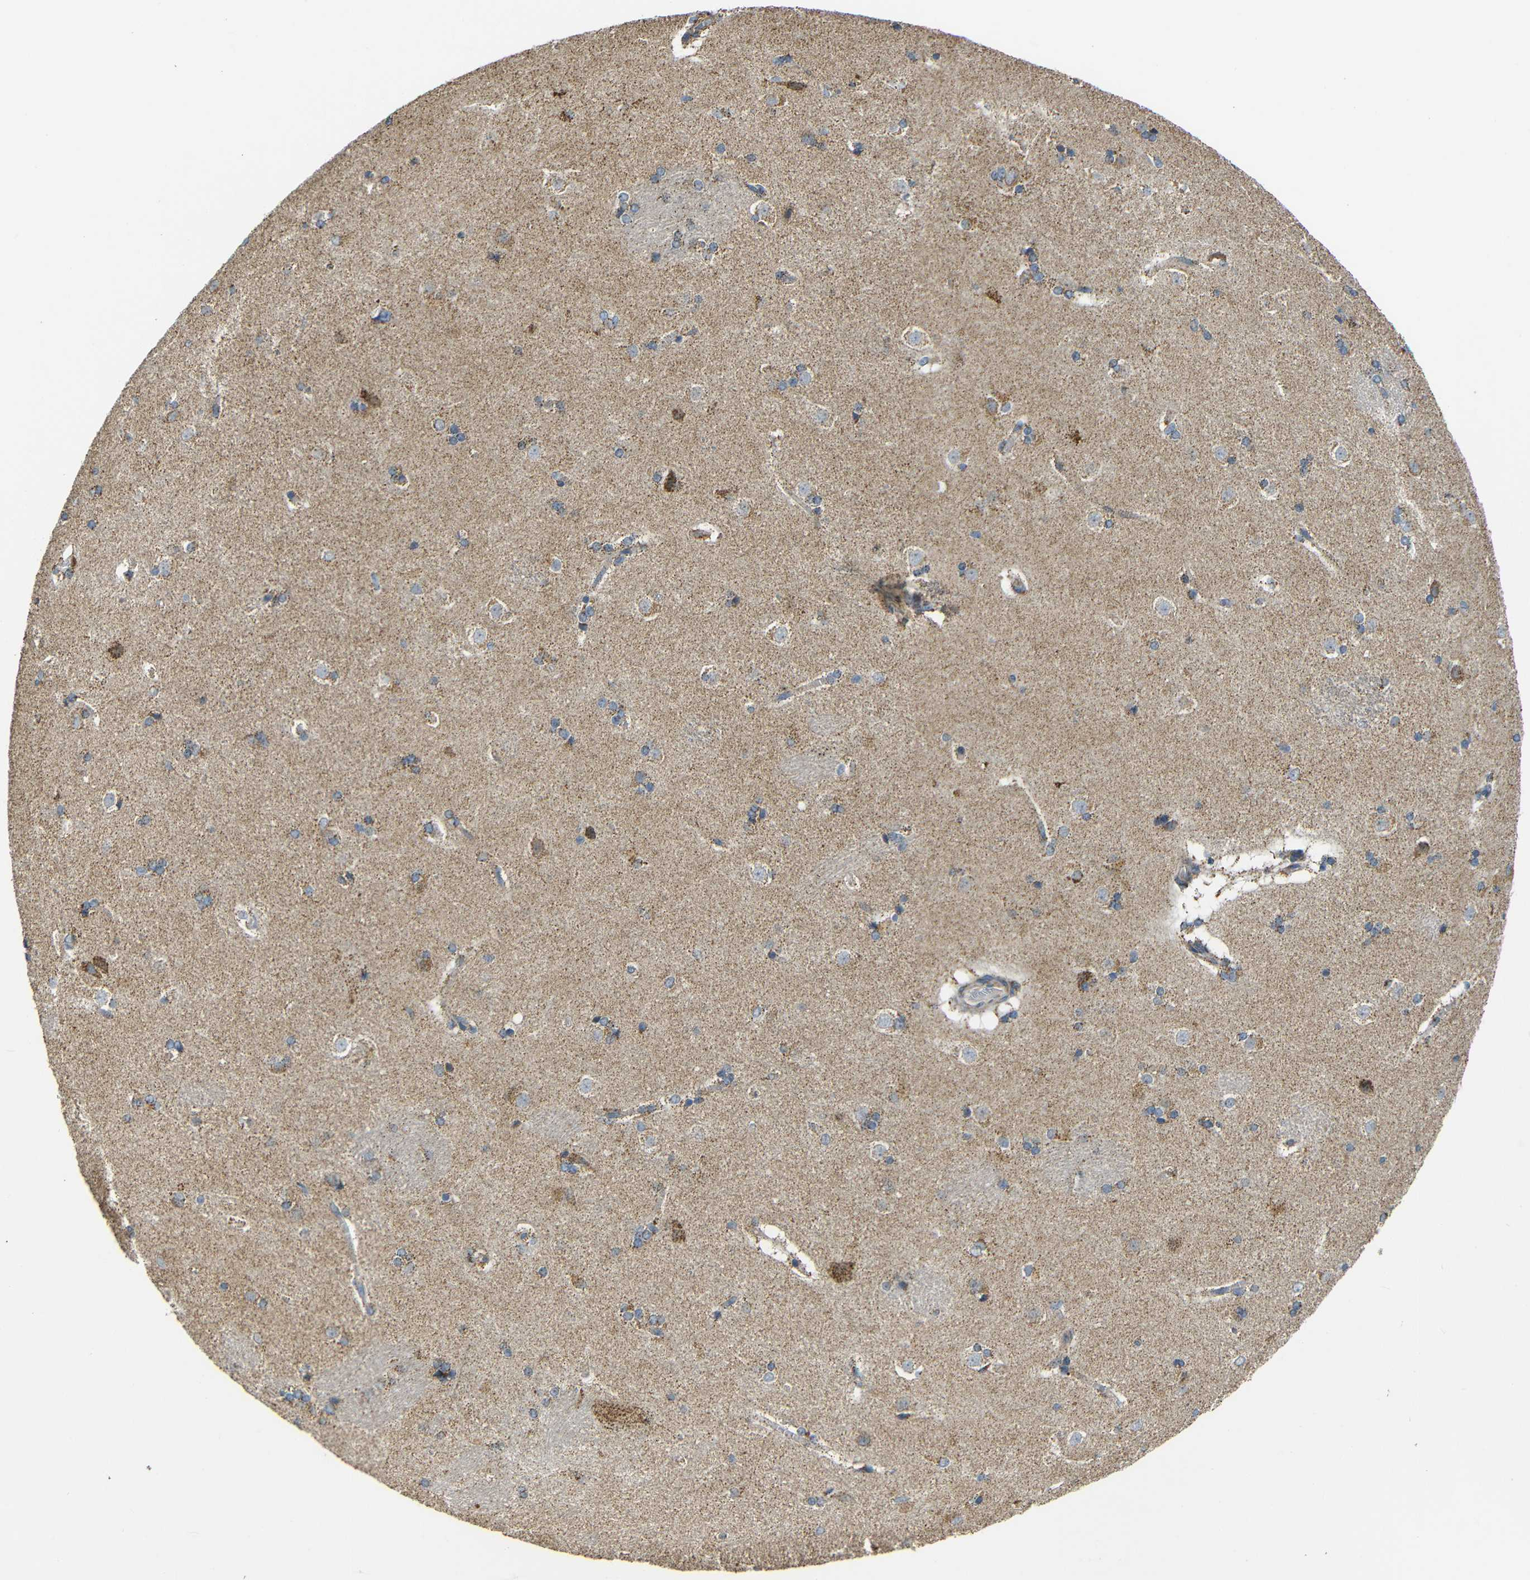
{"staining": {"intensity": "moderate", "quantity": "25%-75%", "location": "cytoplasmic/membranous"}, "tissue": "caudate", "cell_type": "Glial cells", "image_type": "normal", "snomed": [{"axis": "morphology", "description": "Normal tissue, NOS"}, {"axis": "topography", "description": "Lateral ventricle wall"}], "caption": "Glial cells exhibit moderate cytoplasmic/membranous positivity in approximately 25%-75% of cells in normal caudate. Immunohistochemistry stains the protein in brown and the nuclei are stained blue.", "gene": "NR3C2", "patient": {"sex": "female", "age": 19}}